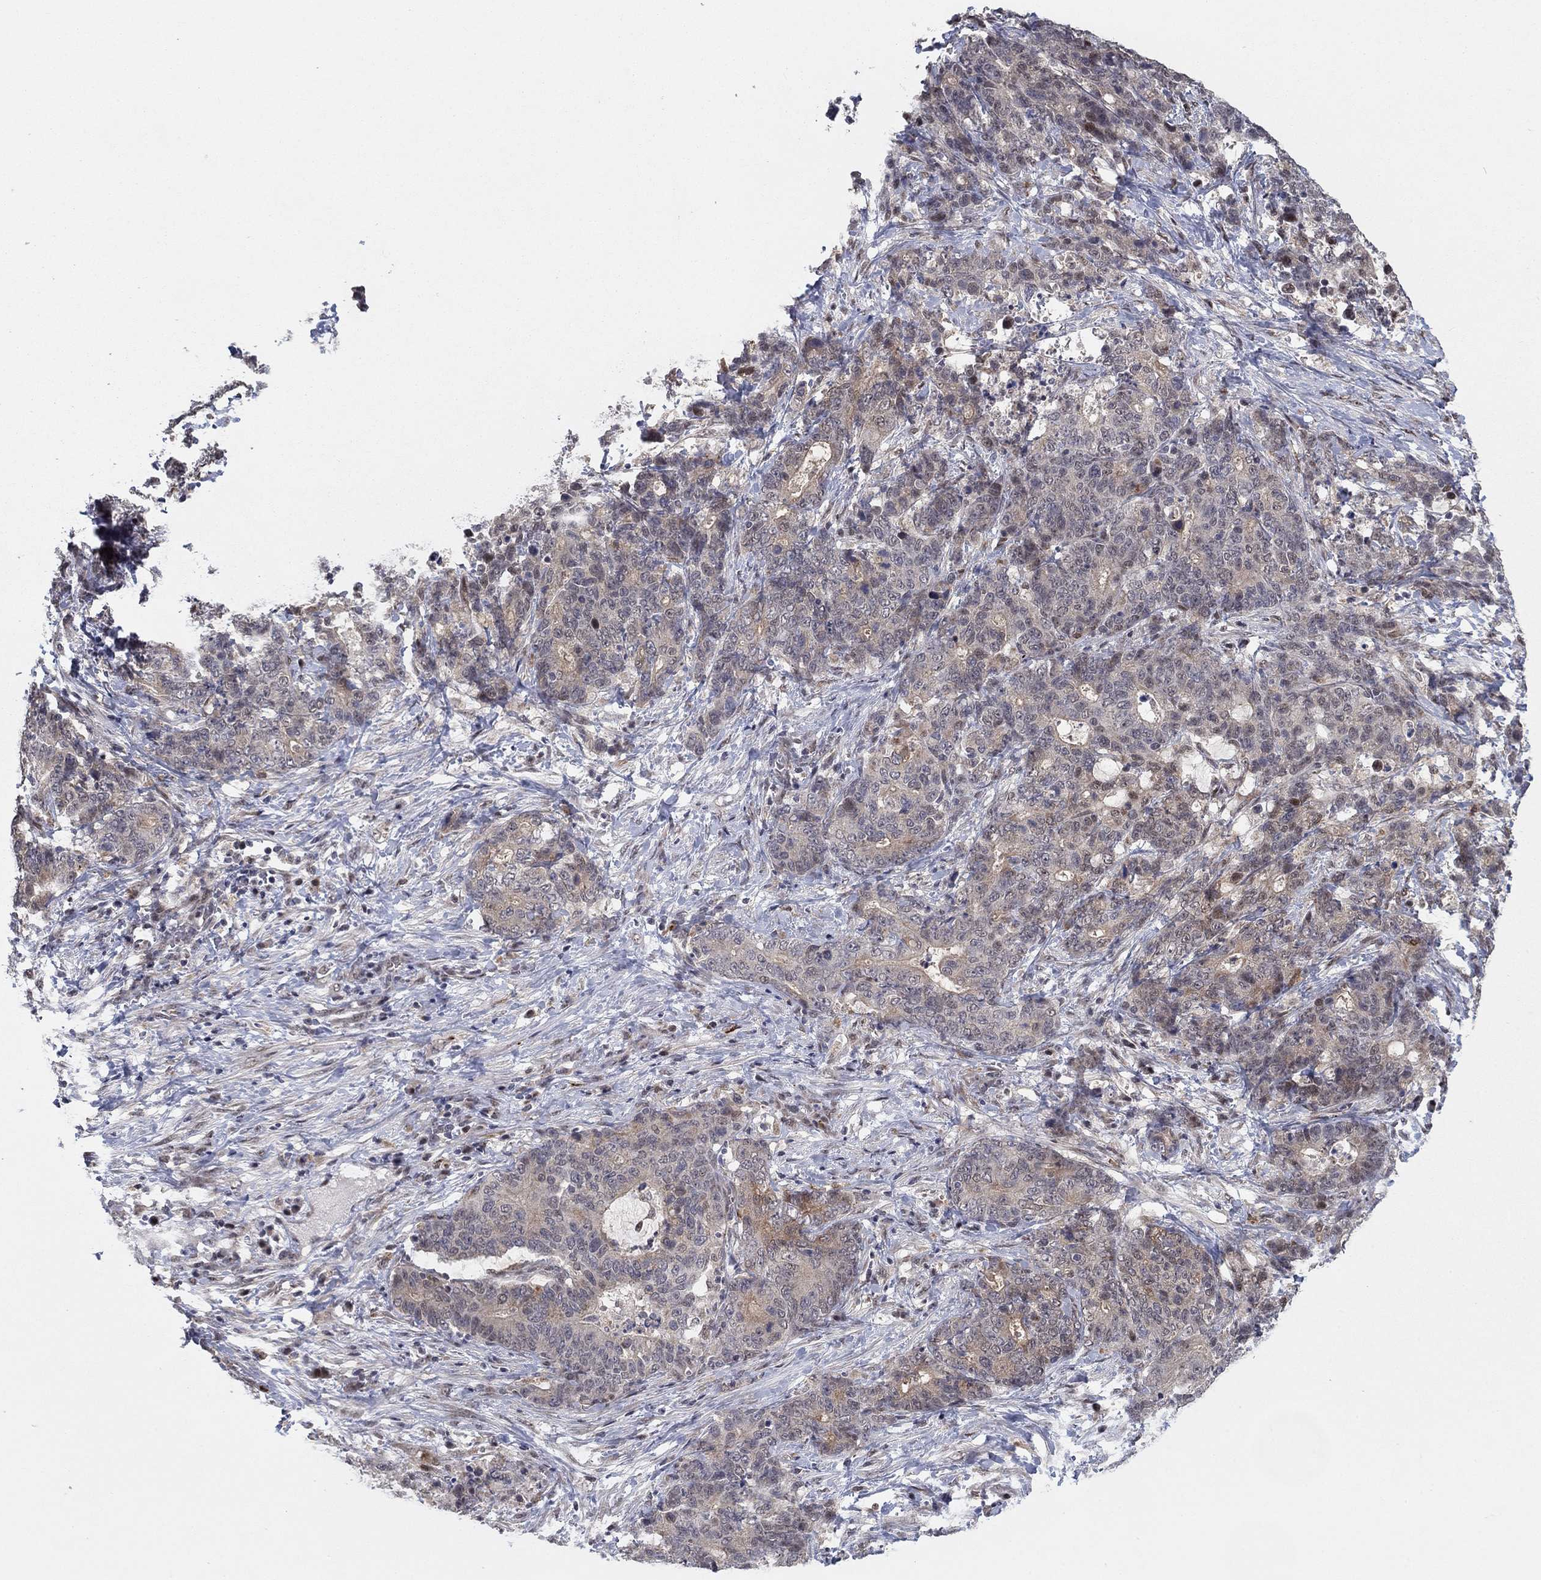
{"staining": {"intensity": "weak", "quantity": "25%-75%", "location": "cytoplasmic/membranous"}, "tissue": "stomach cancer", "cell_type": "Tumor cells", "image_type": "cancer", "snomed": [{"axis": "morphology", "description": "Normal tissue, NOS"}, {"axis": "morphology", "description": "Adenocarcinoma, NOS"}, {"axis": "topography", "description": "Stomach"}], "caption": "IHC of stomach adenocarcinoma exhibits low levels of weak cytoplasmic/membranous expression in about 25%-75% of tumor cells.", "gene": "ZNF395", "patient": {"sex": "female", "age": 64}}